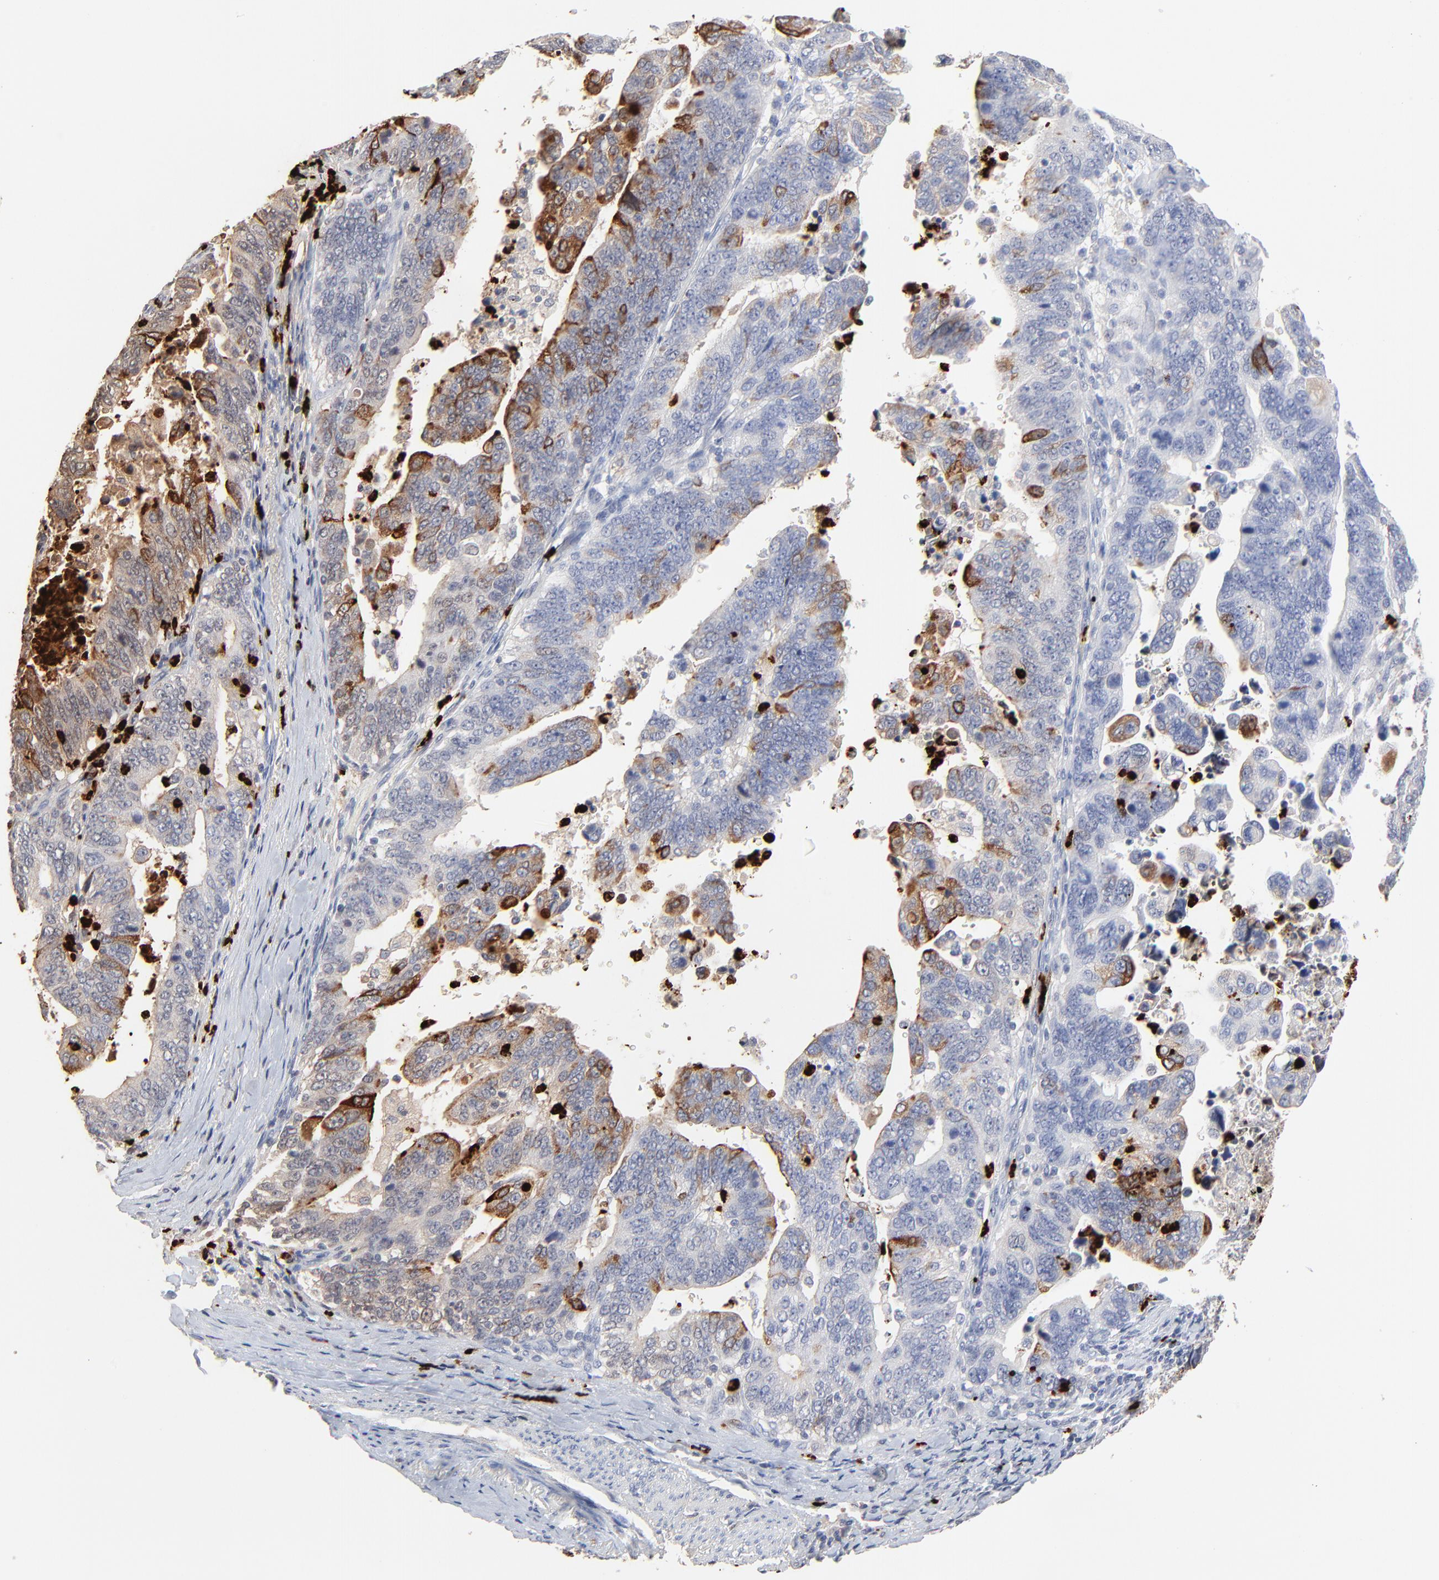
{"staining": {"intensity": "moderate", "quantity": "<25%", "location": "cytoplasmic/membranous"}, "tissue": "stomach cancer", "cell_type": "Tumor cells", "image_type": "cancer", "snomed": [{"axis": "morphology", "description": "Adenocarcinoma, NOS"}, {"axis": "topography", "description": "Stomach, upper"}], "caption": "Stomach cancer stained with a protein marker demonstrates moderate staining in tumor cells.", "gene": "LCN2", "patient": {"sex": "female", "age": 50}}